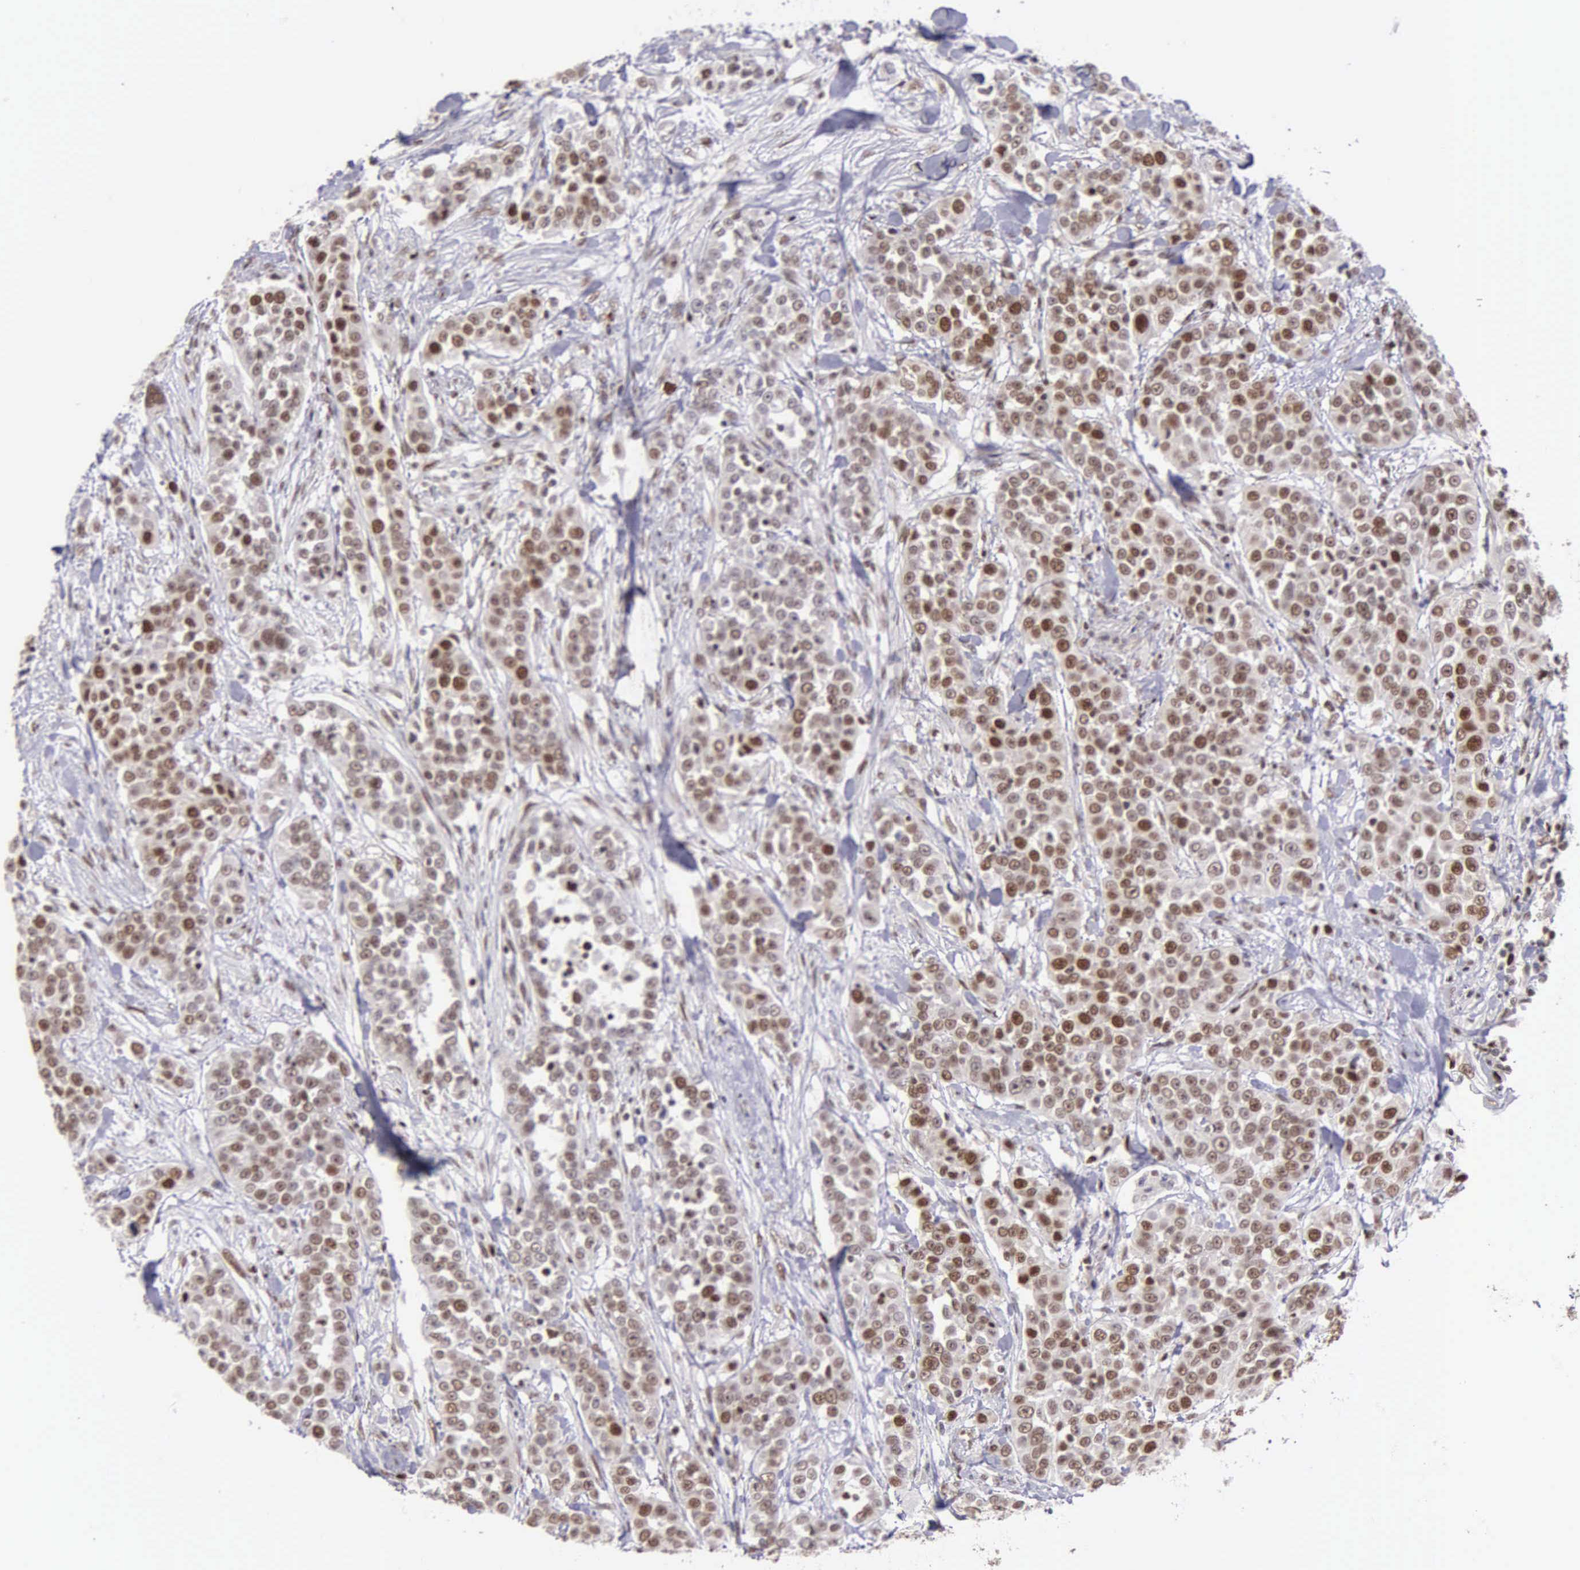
{"staining": {"intensity": "moderate", "quantity": ">75%", "location": "cytoplasmic/membranous,nuclear"}, "tissue": "urothelial cancer", "cell_type": "Tumor cells", "image_type": "cancer", "snomed": [{"axis": "morphology", "description": "Urothelial carcinoma, High grade"}, {"axis": "topography", "description": "Urinary bladder"}], "caption": "High-power microscopy captured an immunohistochemistry micrograph of urothelial cancer, revealing moderate cytoplasmic/membranous and nuclear expression in approximately >75% of tumor cells.", "gene": "UBR7", "patient": {"sex": "female", "age": 80}}